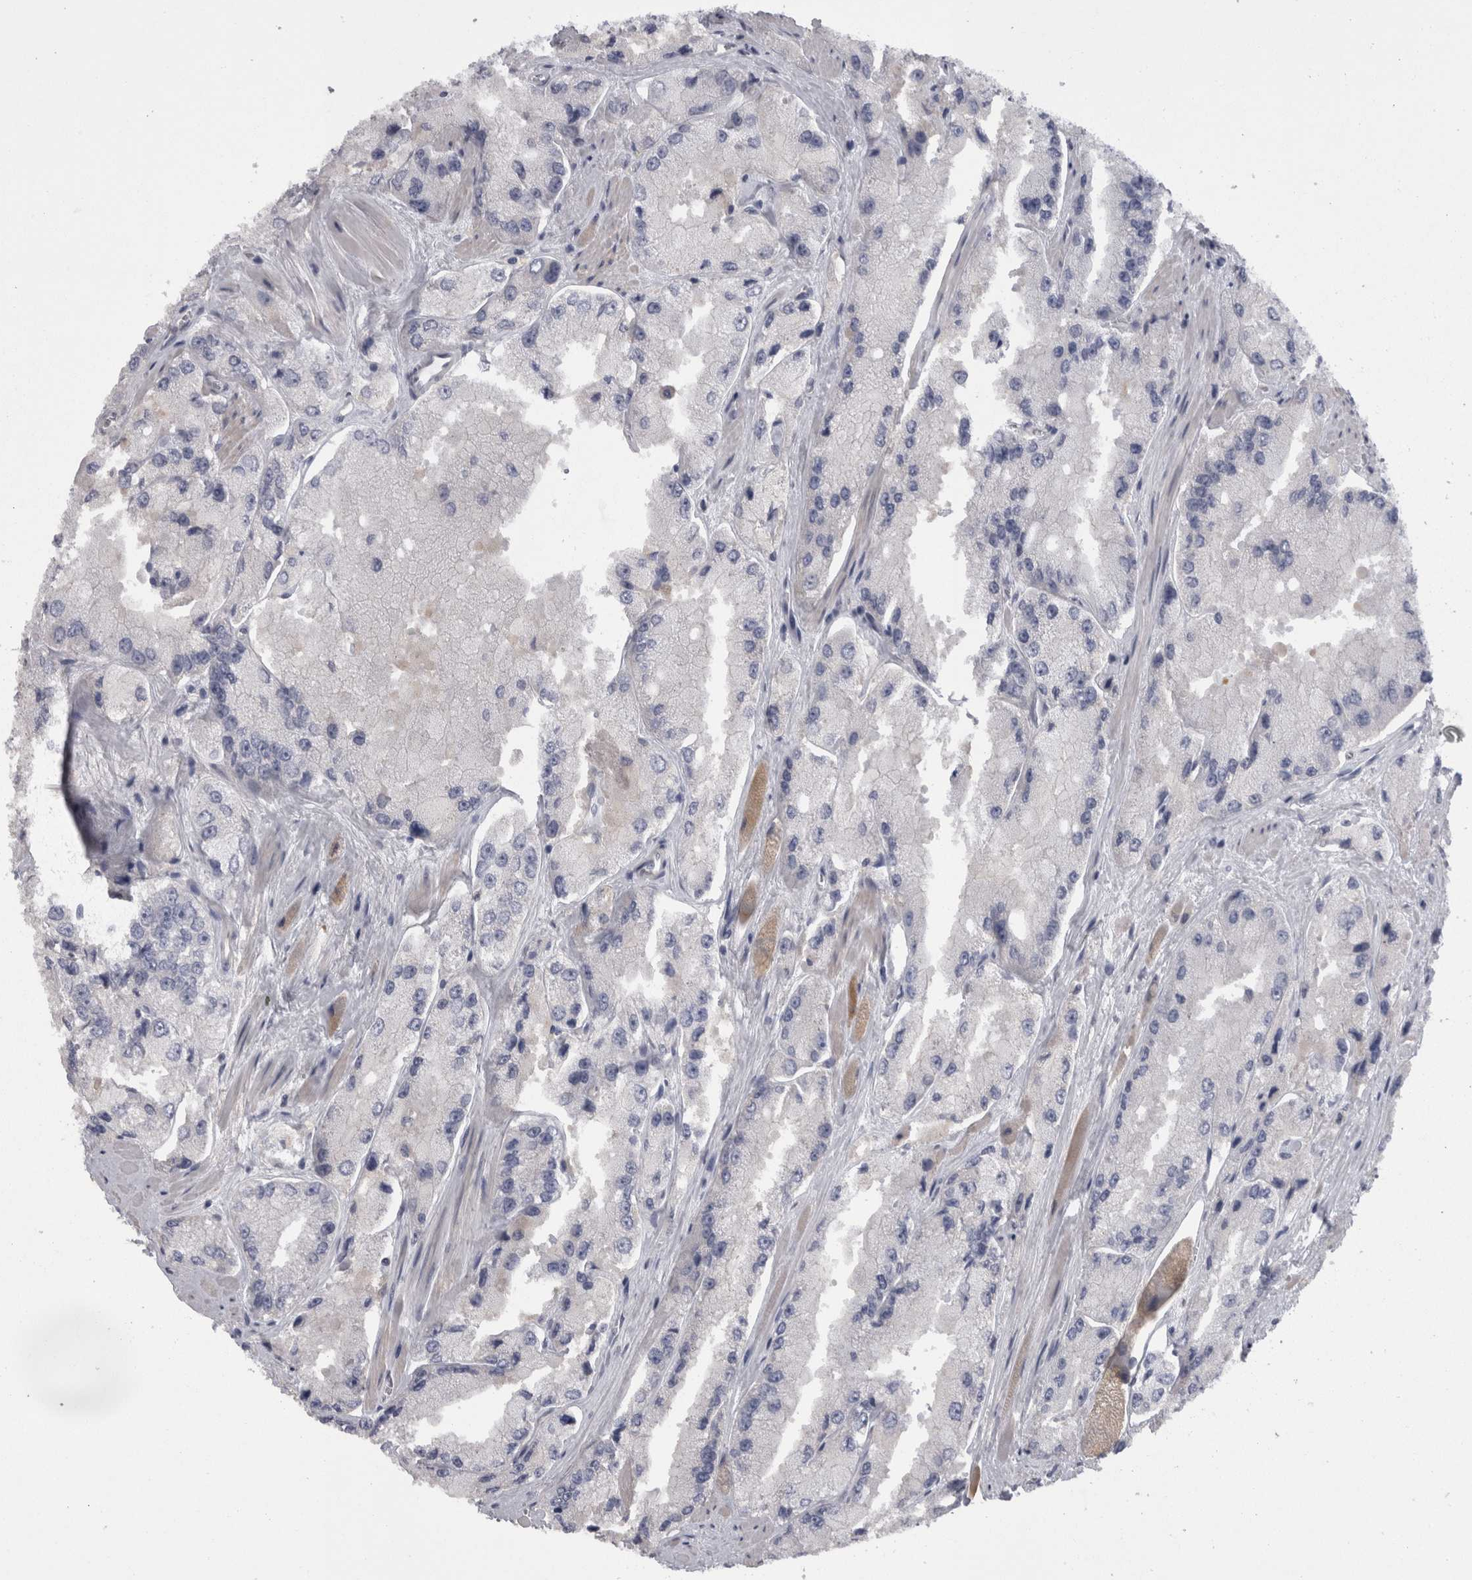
{"staining": {"intensity": "negative", "quantity": "none", "location": "none"}, "tissue": "prostate cancer", "cell_type": "Tumor cells", "image_type": "cancer", "snomed": [{"axis": "morphology", "description": "Adenocarcinoma, High grade"}, {"axis": "topography", "description": "Prostate"}], "caption": "Immunohistochemistry (IHC) photomicrograph of human adenocarcinoma (high-grade) (prostate) stained for a protein (brown), which shows no expression in tumor cells.", "gene": "CAMK2D", "patient": {"sex": "male", "age": 58}}